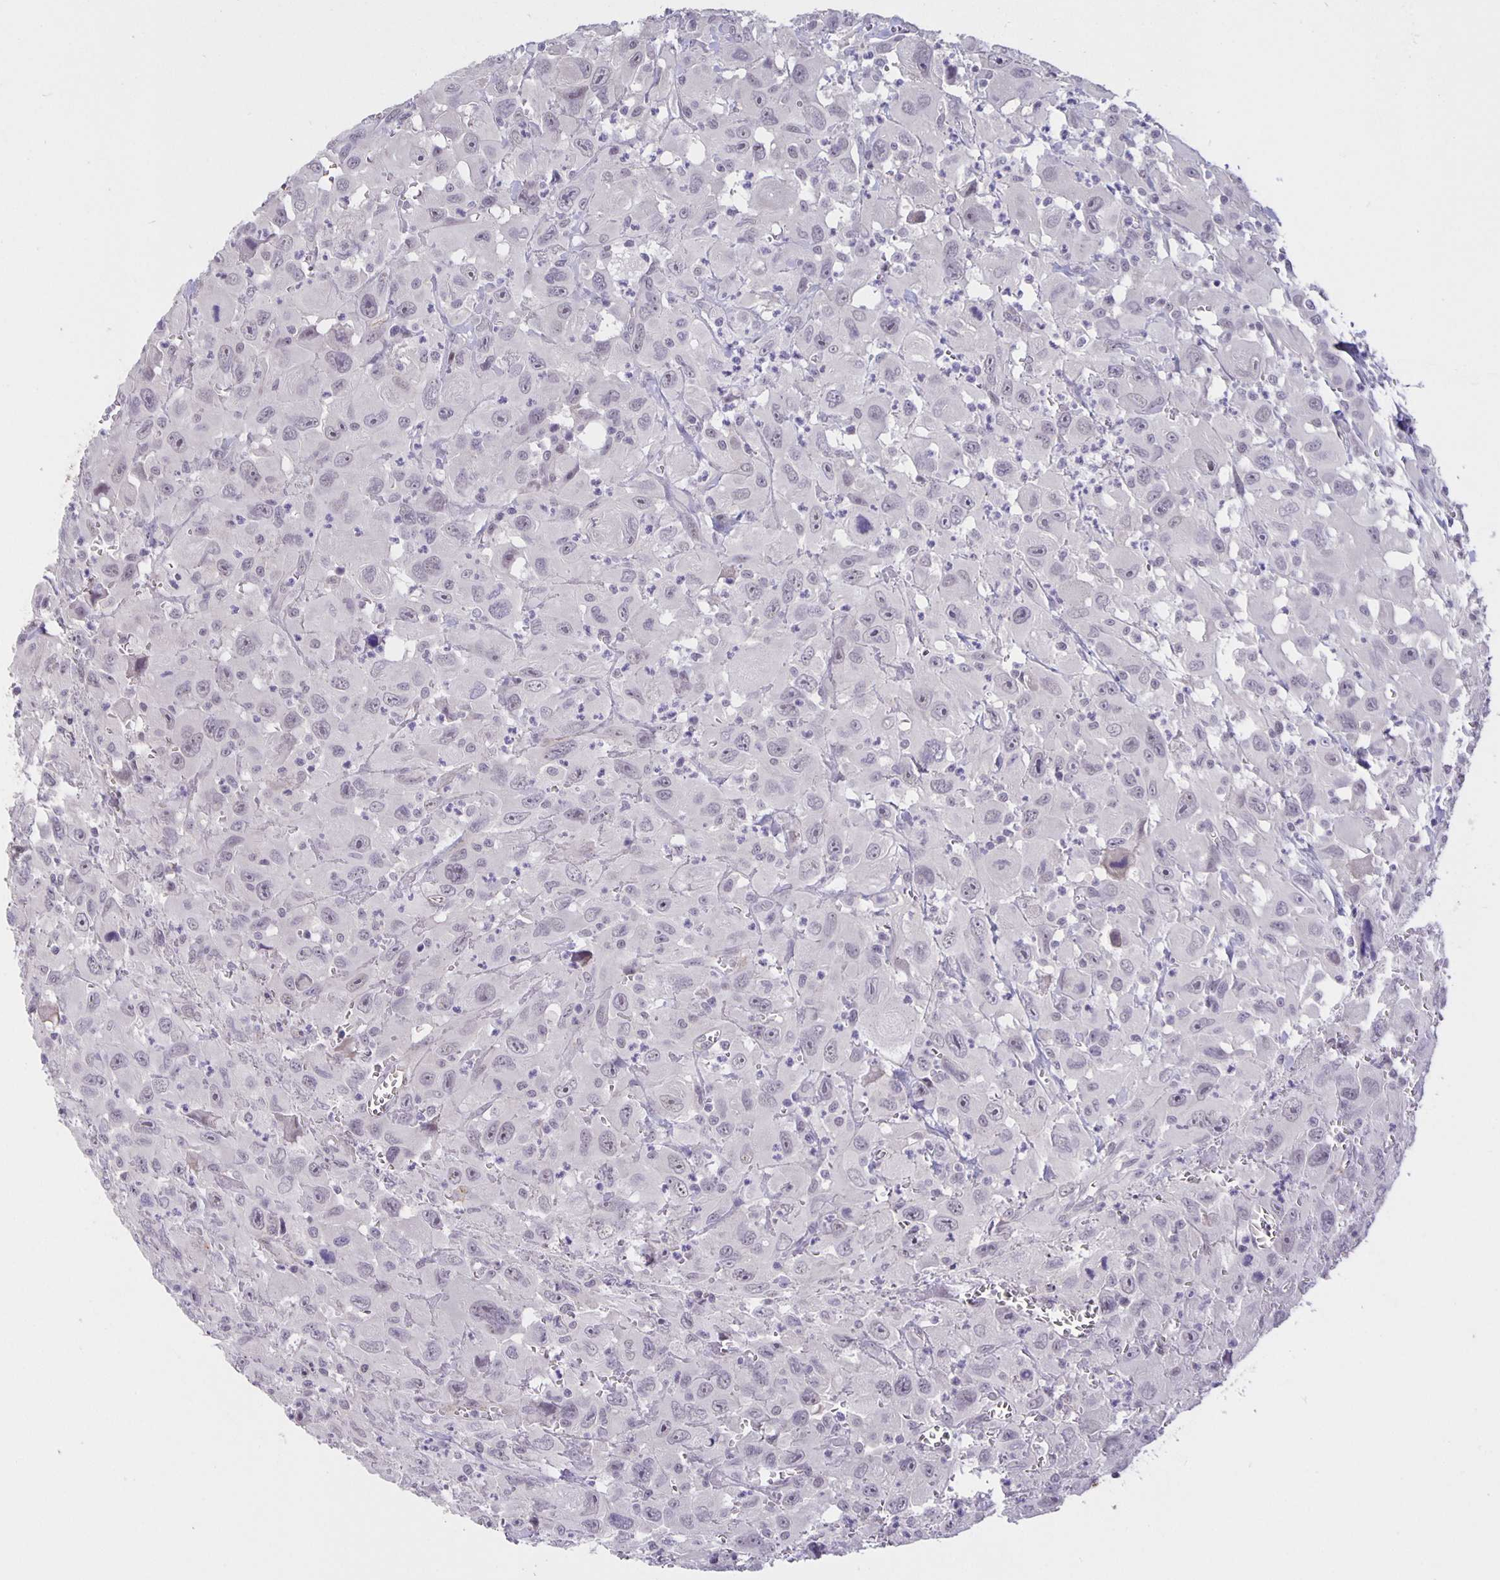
{"staining": {"intensity": "negative", "quantity": "none", "location": "none"}, "tissue": "head and neck cancer", "cell_type": "Tumor cells", "image_type": "cancer", "snomed": [{"axis": "morphology", "description": "Squamous cell carcinoma, NOS"}, {"axis": "morphology", "description": "Squamous cell carcinoma, metastatic, NOS"}, {"axis": "topography", "description": "Oral tissue"}, {"axis": "topography", "description": "Head-Neck"}], "caption": "Head and neck cancer (metastatic squamous cell carcinoma) was stained to show a protein in brown. There is no significant staining in tumor cells.", "gene": "ARVCF", "patient": {"sex": "female", "age": 85}}